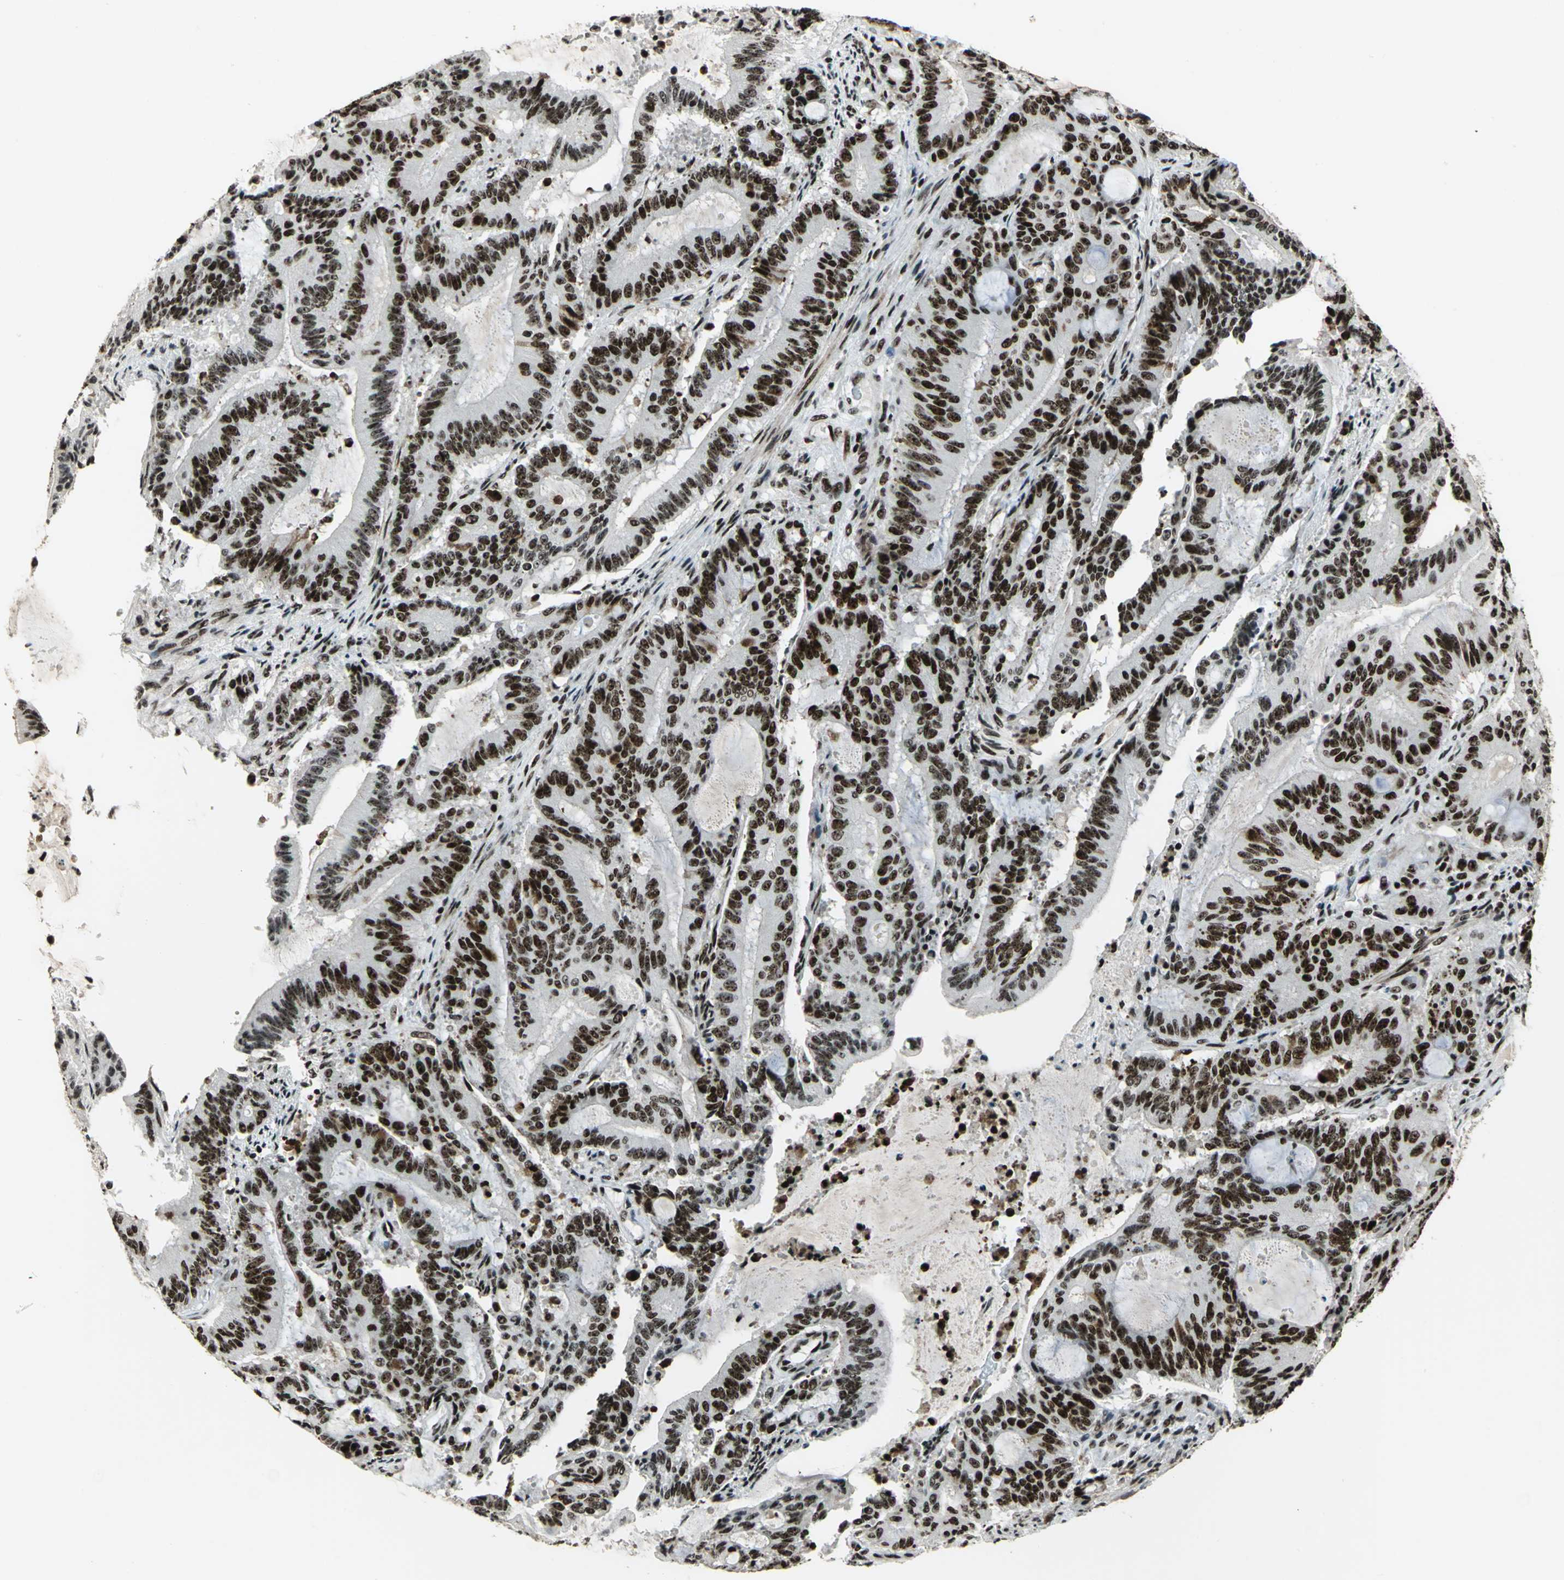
{"staining": {"intensity": "strong", "quantity": ">75%", "location": "nuclear"}, "tissue": "liver cancer", "cell_type": "Tumor cells", "image_type": "cancer", "snomed": [{"axis": "morphology", "description": "Cholangiocarcinoma"}, {"axis": "topography", "description": "Liver"}], "caption": "Strong nuclear staining for a protein is seen in about >75% of tumor cells of liver cholangiocarcinoma using IHC.", "gene": "UBTF", "patient": {"sex": "female", "age": 73}}